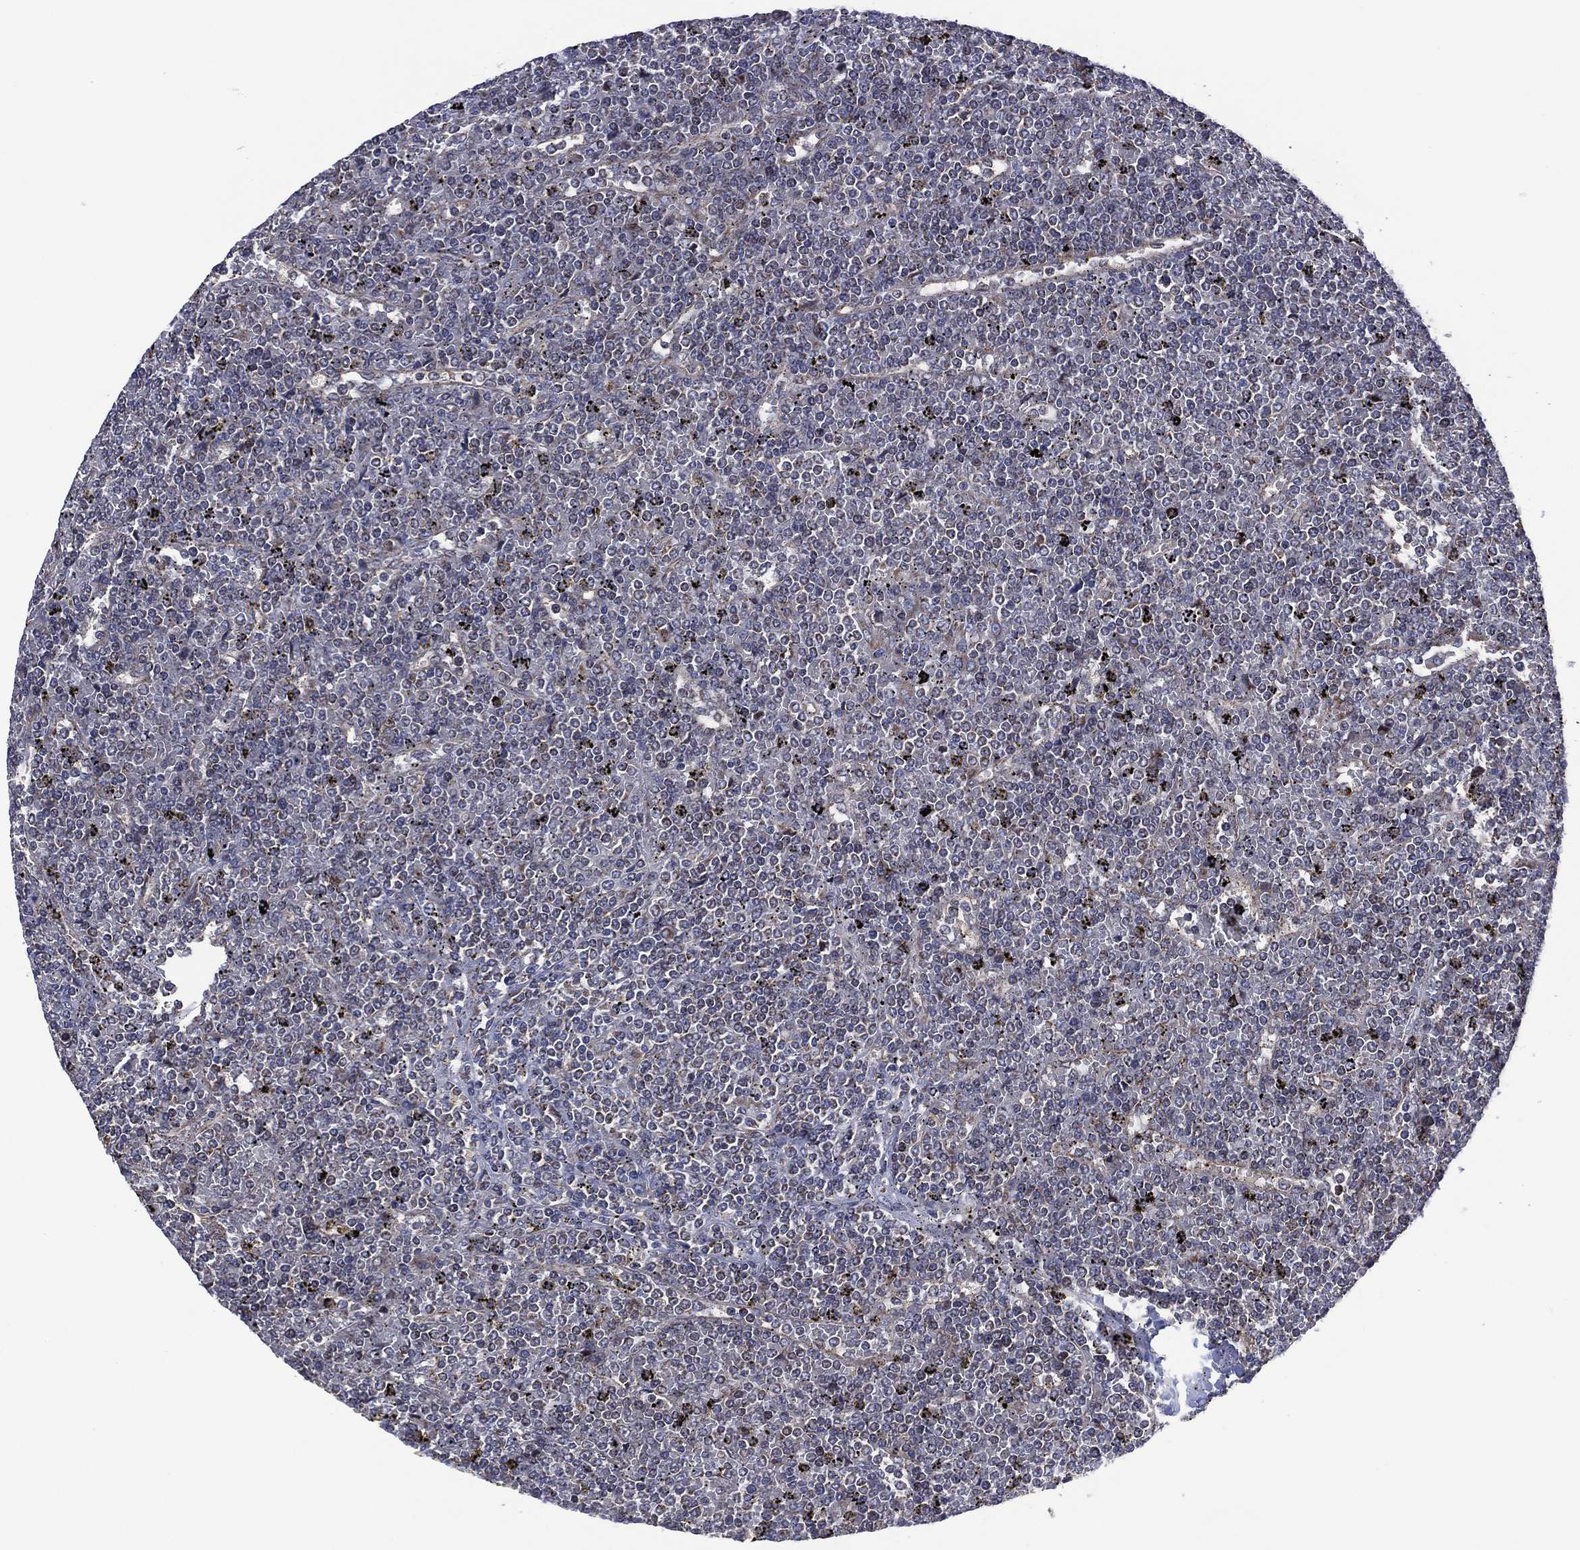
{"staining": {"intensity": "negative", "quantity": "none", "location": "none"}, "tissue": "lymphoma", "cell_type": "Tumor cells", "image_type": "cancer", "snomed": [{"axis": "morphology", "description": "Malignant lymphoma, non-Hodgkin's type, Low grade"}, {"axis": "topography", "description": "Spleen"}], "caption": "Immunohistochemistry of human malignant lymphoma, non-Hodgkin's type (low-grade) demonstrates no positivity in tumor cells. Nuclei are stained in blue.", "gene": "HTD2", "patient": {"sex": "female", "age": 19}}